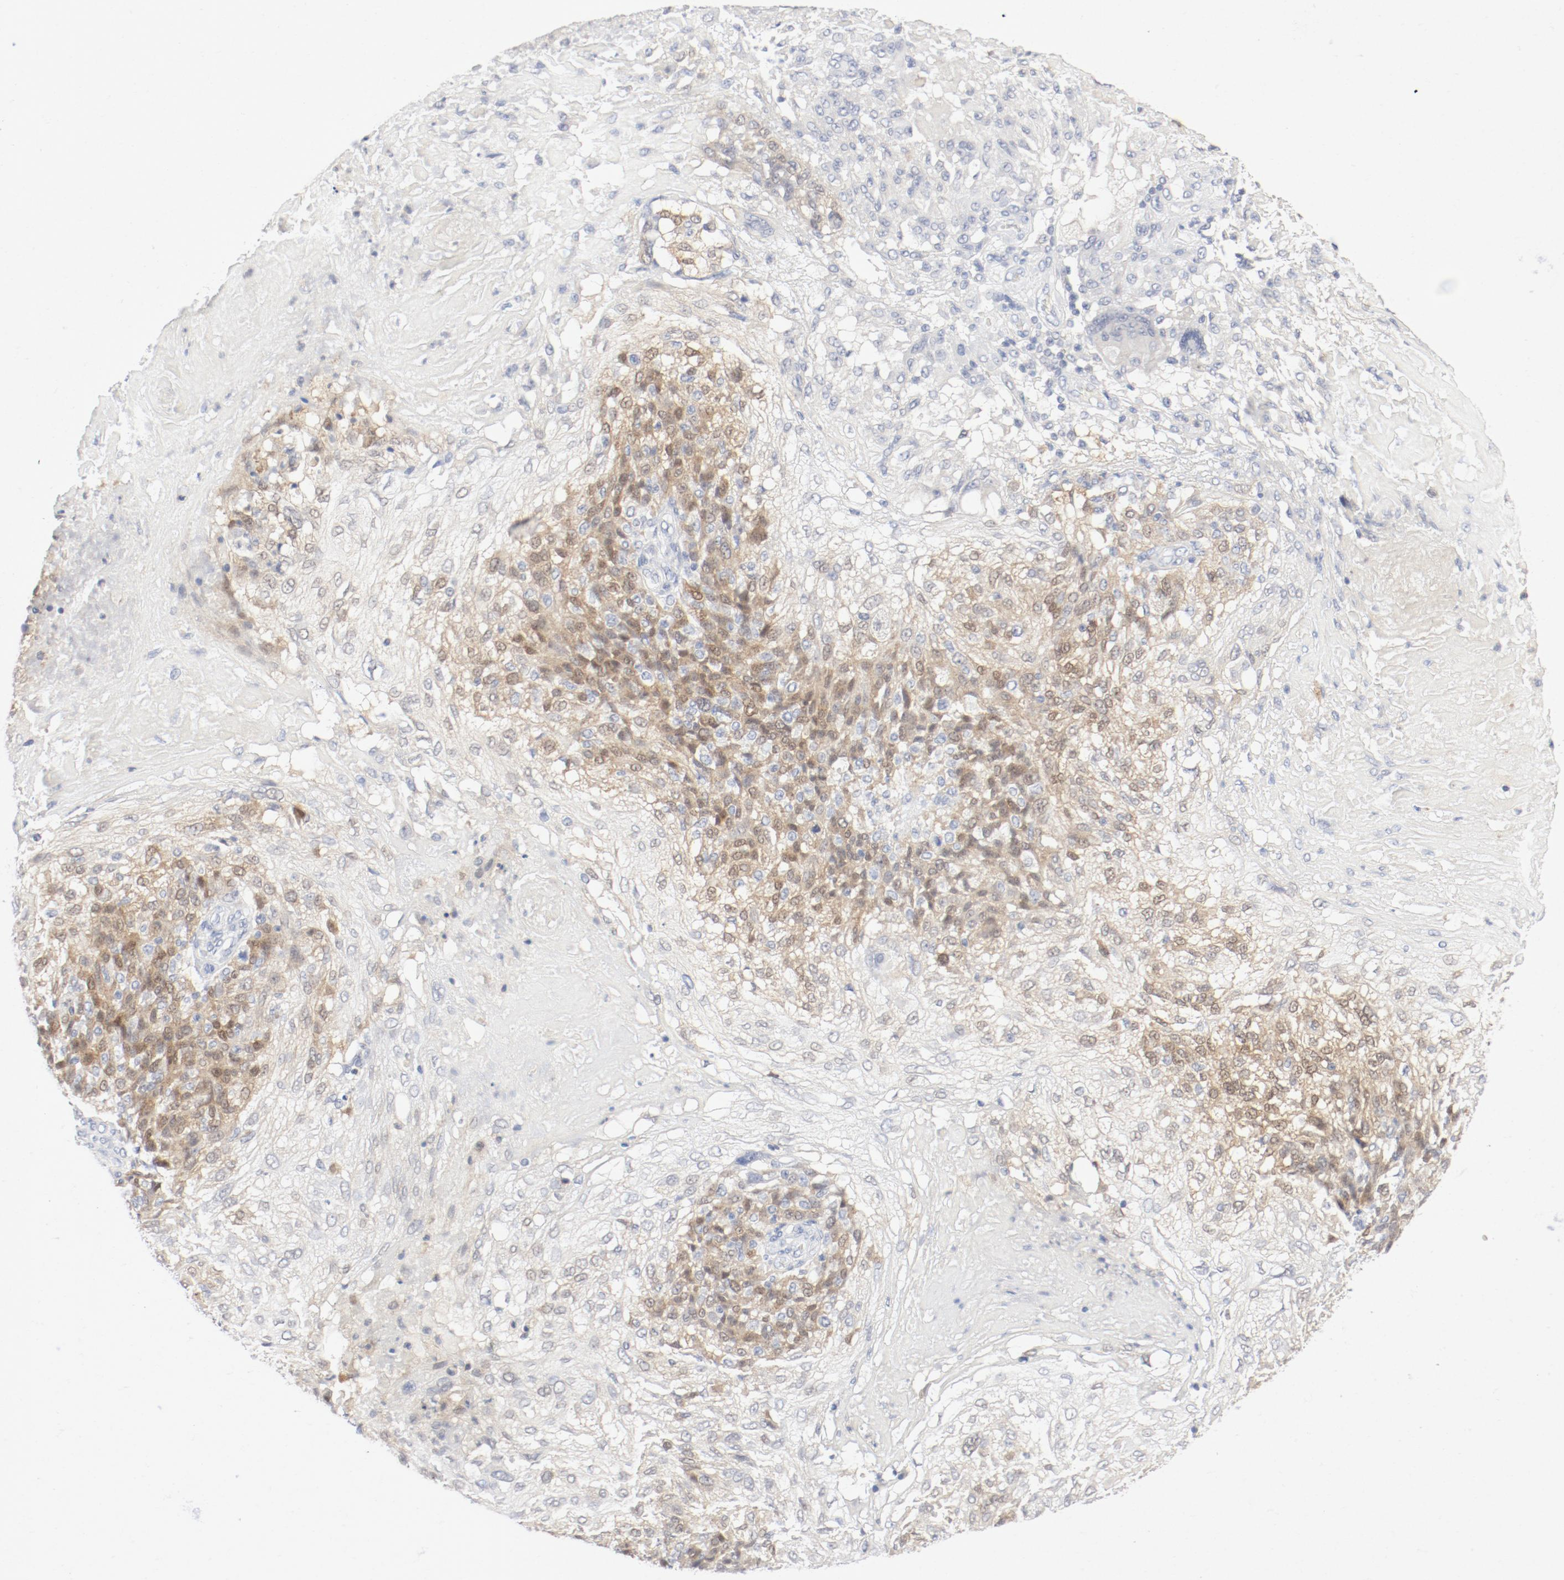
{"staining": {"intensity": "moderate", "quantity": "25%-75%", "location": "cytoplasmic/membranous"}, "tissue": "skin cancer", "cell_type": "Tumor cells", "image_type": "cancer", "snomed": [{"axis": "morphology", "description": "Normal tissue, NOS"}, {"axis": "morphology", "description": "Squamous cell carcinoma, NOS"}, {"axis": "topography", "description": "Skin"}], "caption": "Protein expression analysis of human skin cancer reveals moderate cytoplasmic/membranous expression in approximately 25%-75% of tumor cells.", "gene": "PGM1", "patient": {"sex": "female", "age": 83}}